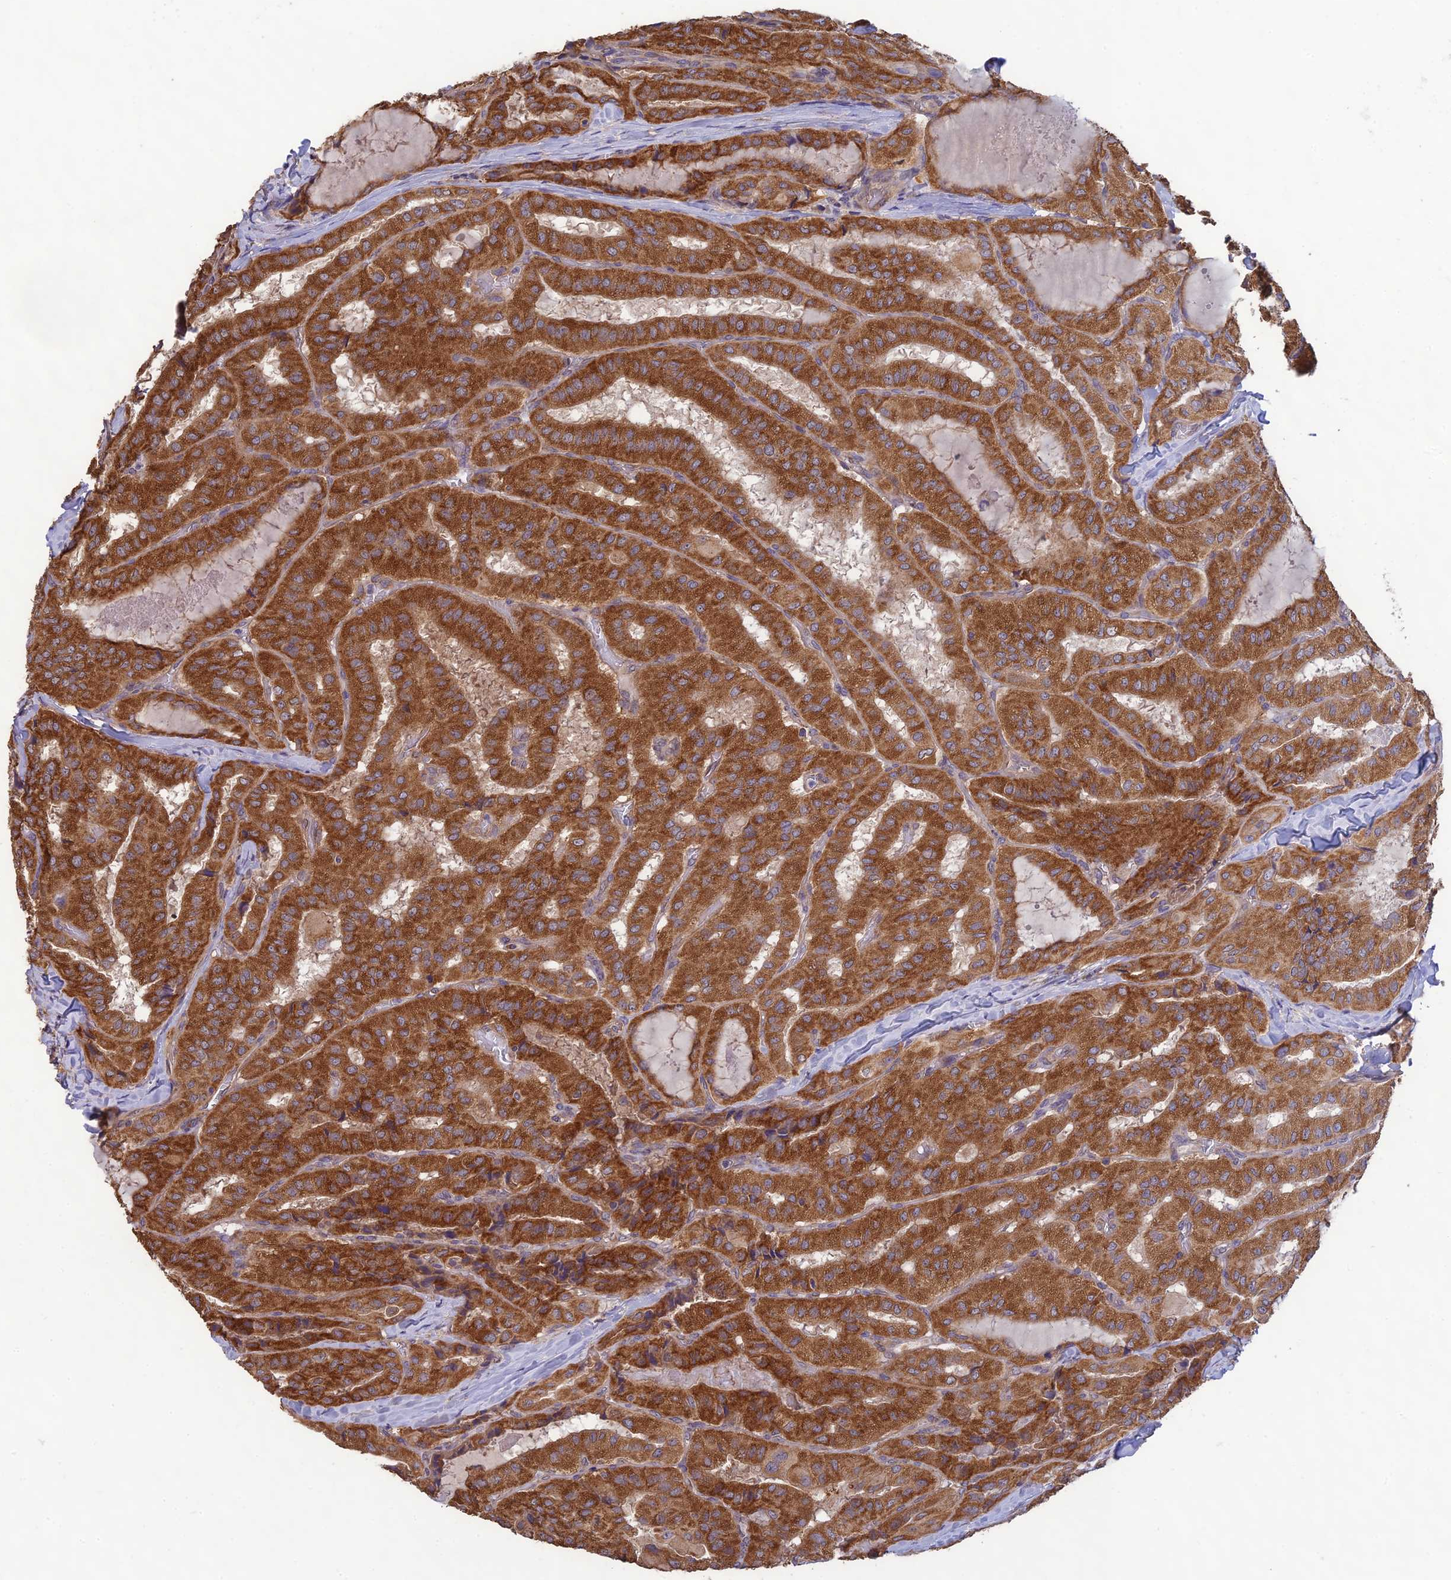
{"staining": {"intensity": "moderate", "quantity": ">75%", "location": "cytoplasmic/membranous"}, "tissue": "thyroid cancer", "cell_type": "Tumor cells", "image_type": "cancer", "snomed": [{"axis": "morphology", "description": "Normal tissue, NOS"}, {"axis": "morphology", "description": "Papillary adenocarcinoma, NOS"}, {"axis": "topography", "description": "Thyroid gland"}], "caption": "Moderate cytoplasmic/membranous positivity for a protein is appreciated in about >75% of tumor cells of papillary adenocarcinoma (thyroid) using immunohistochemistry.", "gene": "MRNIP", "patient": {"sex": "female", "age": 59}}